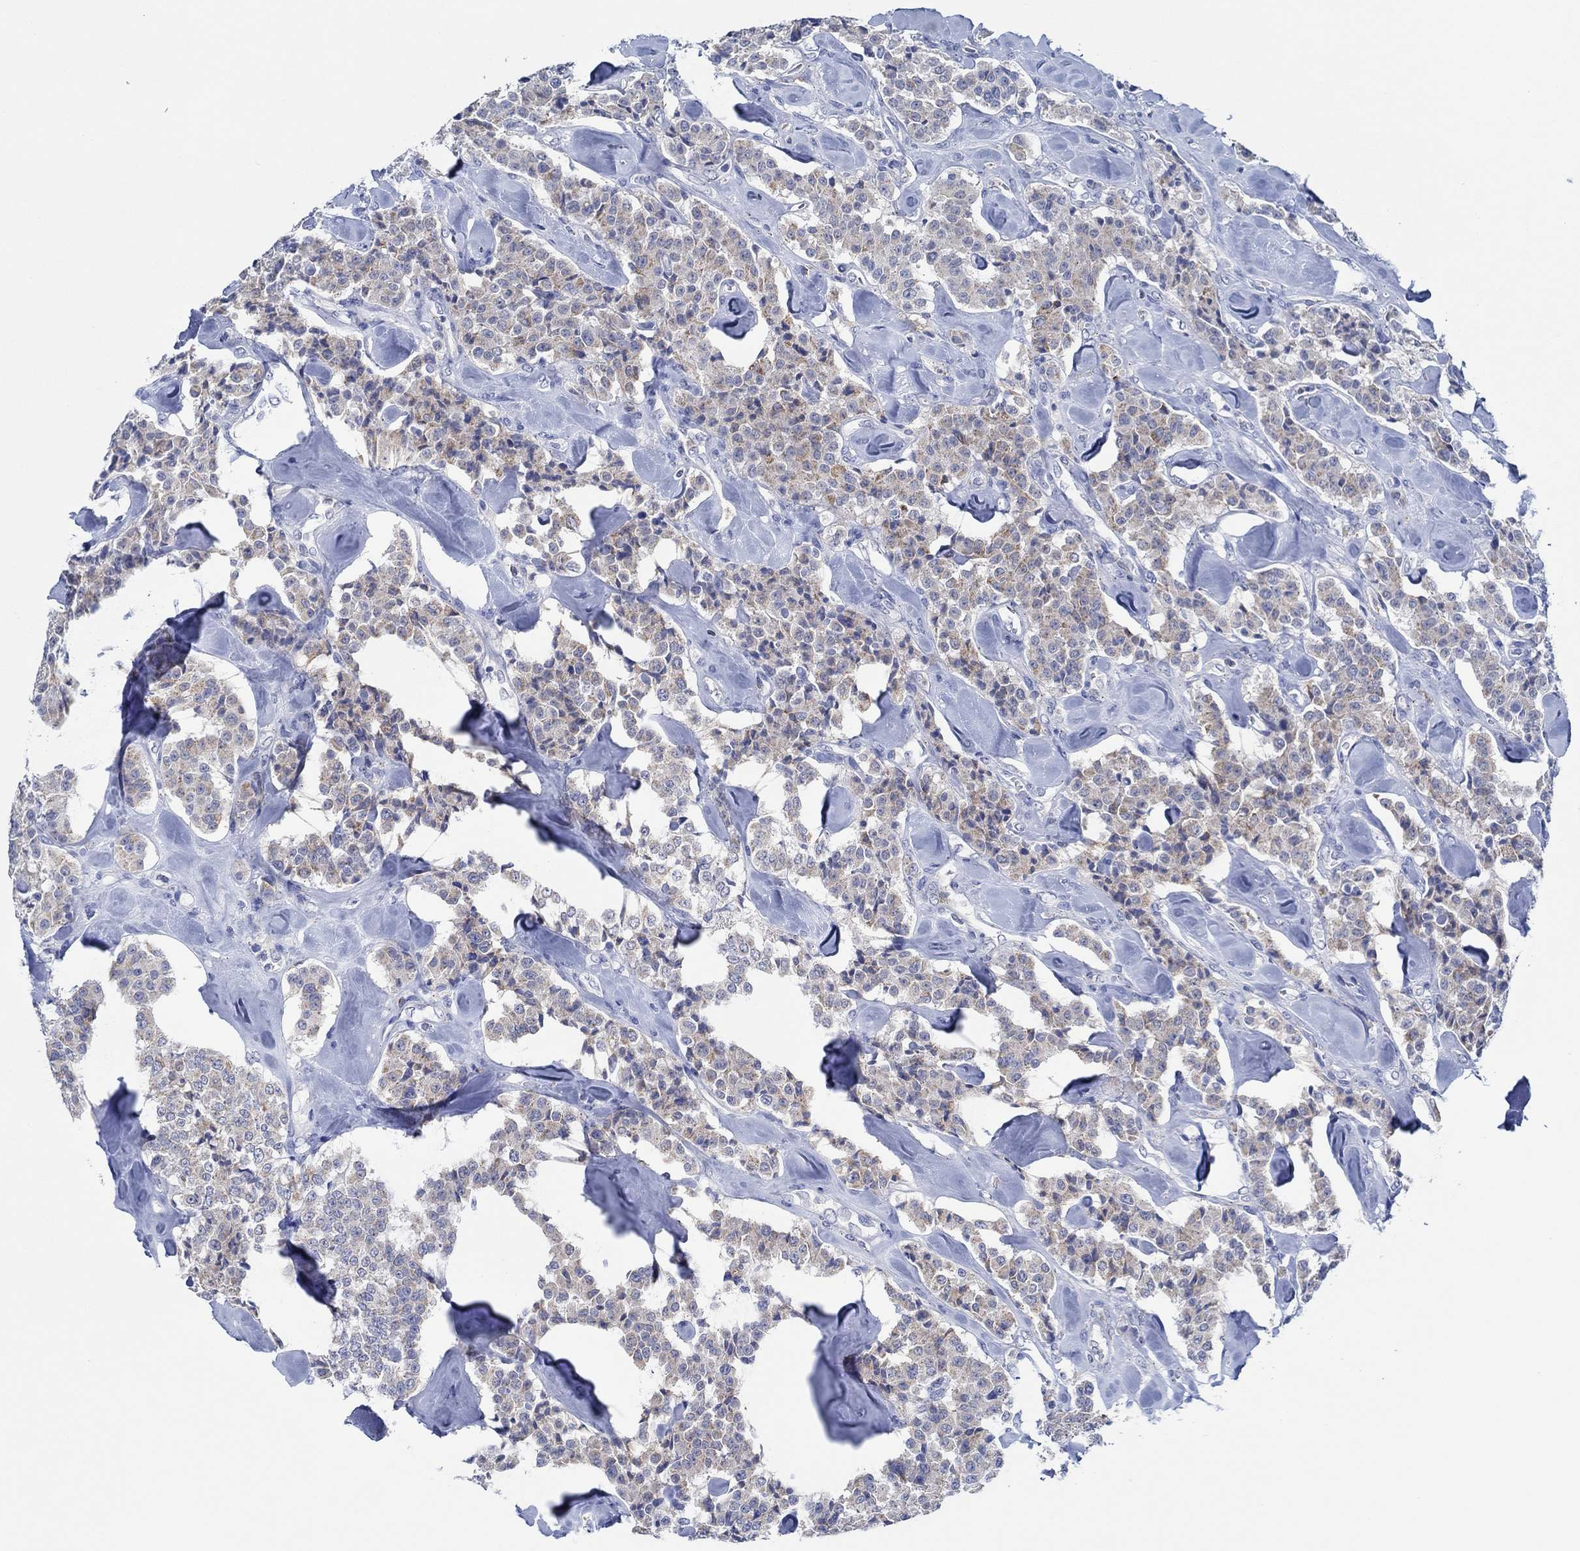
{"staining": {"intensity": "moderate", "quantity": "<25%", "location": "cytoplasmic/membranous"}, "tissue": "carcinoid", "cell_type": "Tumor cells", "image_type": "cancer", "snomed": [{"axis": "morphology", "description": "Carcinoid, malignant, NOS"}, {"axis": "topography", "description": "Pancreas"}], "caption": "Immunohistochemical staining of carcinoid shows low levels of moderate cytoplasmic/membranous staining in about <25% of tumor cells. (DAB IHC, brown staining for protein, blue staining for nuclei).", "gene": "CPM", "patient": {"sex": "male", "age": 41}}